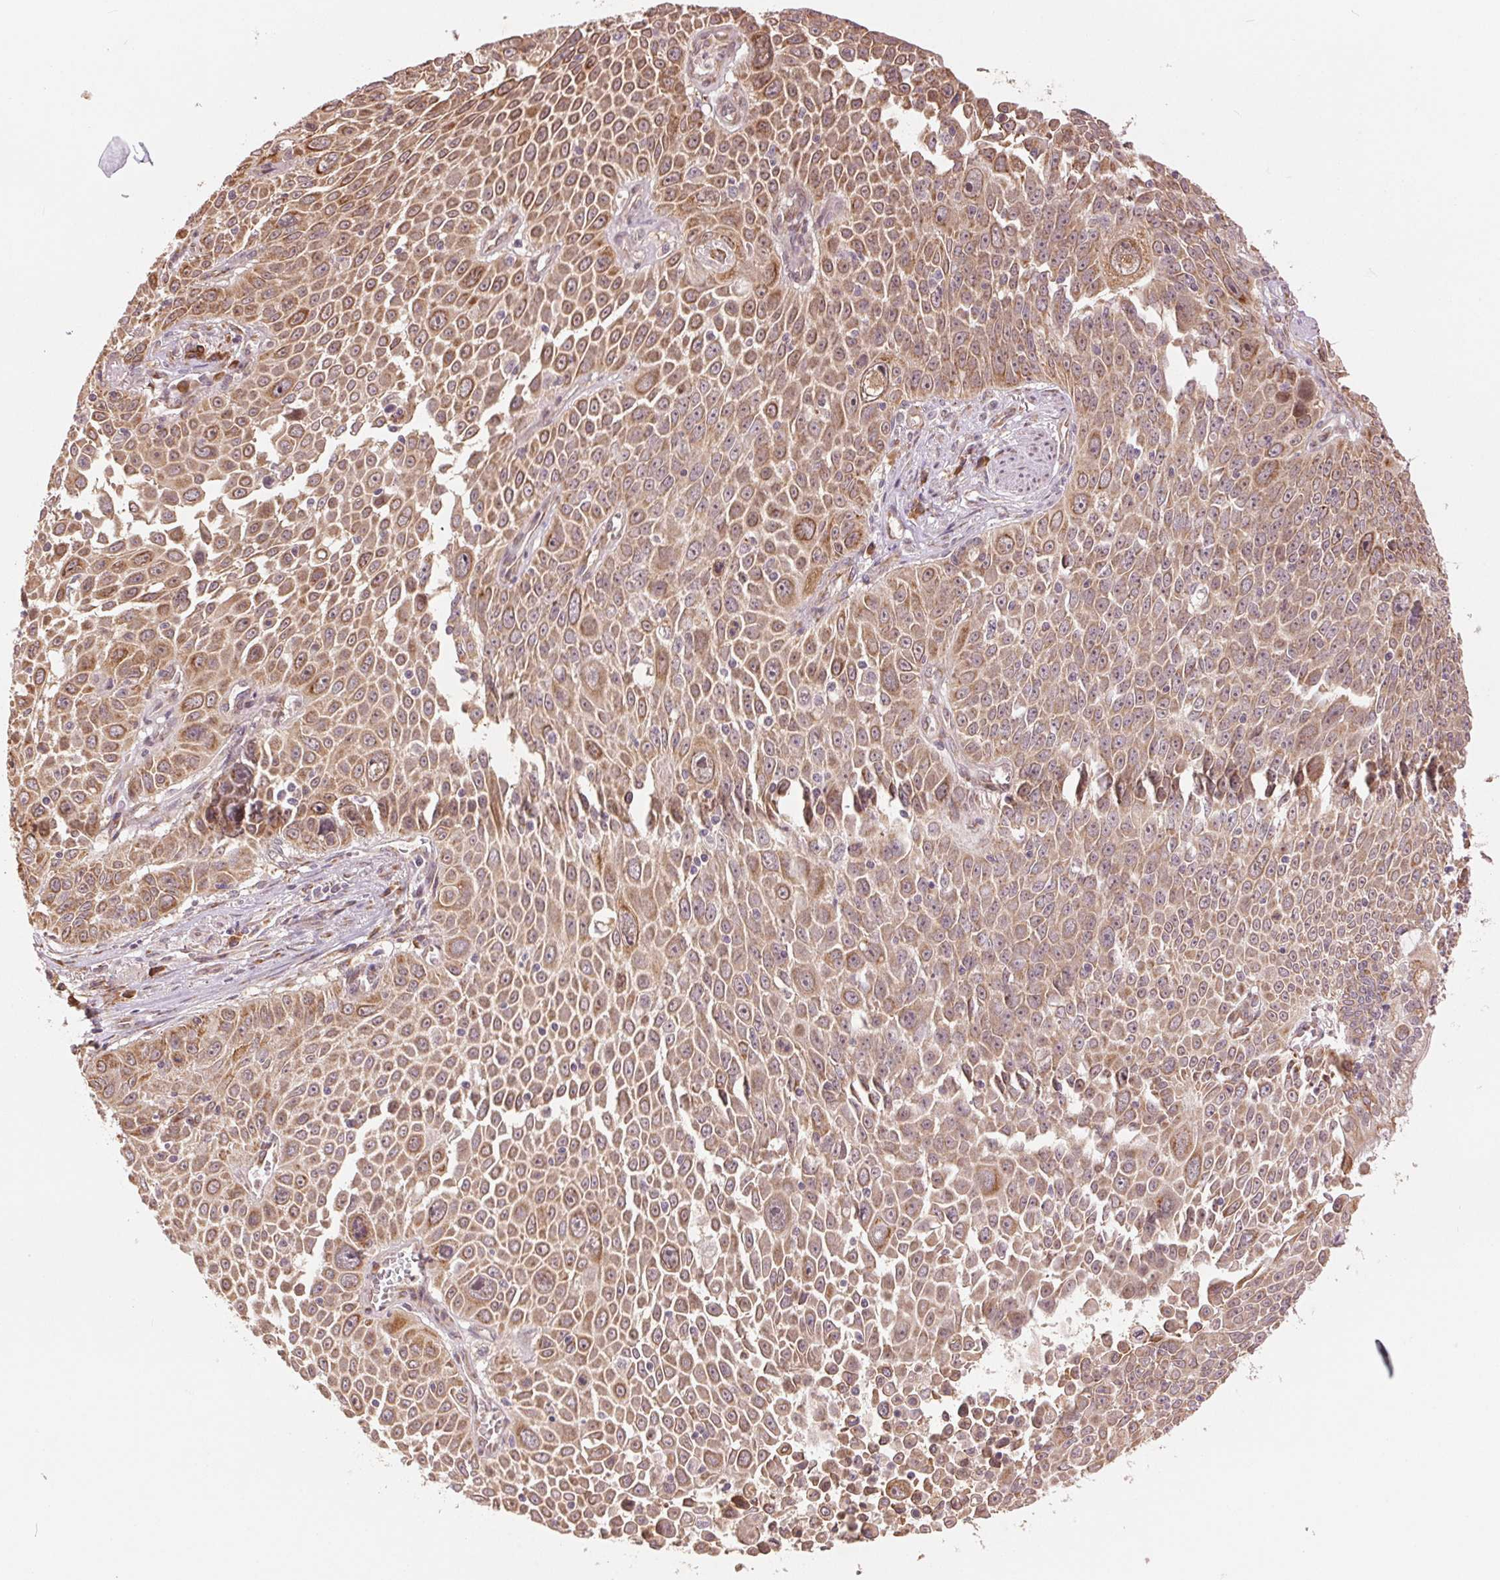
{"staining": {"intensity": "moderate", "quantity": ">75%", "location": "cytoplasmic/membranous"}, "tissue": "lung cancer", "cell_type": "Tumor cells", "image_type": "cancer", "snomed": [{"axis": "morphology", "description": "Squamous cell carcinoma, NOS"}, {"axis": "morphology", "description": "Squamous cell carcinoma, metastatic, NOS"}, {"axis": "topography", "description": "Lymph node"}, {"axis": "topography", "description": "Lung"}], "caption": "The immunohistochemical stain labels moderate cytoplasmic/membranous staining in tumor cells of lung metastatic squamous cell carcinoma tissue. The staining is performed using DAB (3,3'-diaminobenzidine) brown chromogen to label protein expression. The nuclei are counter-stained blue using hematoxylin.", "gene": "SLC20A1", "patient": {"sex": "female", "age": 62}}